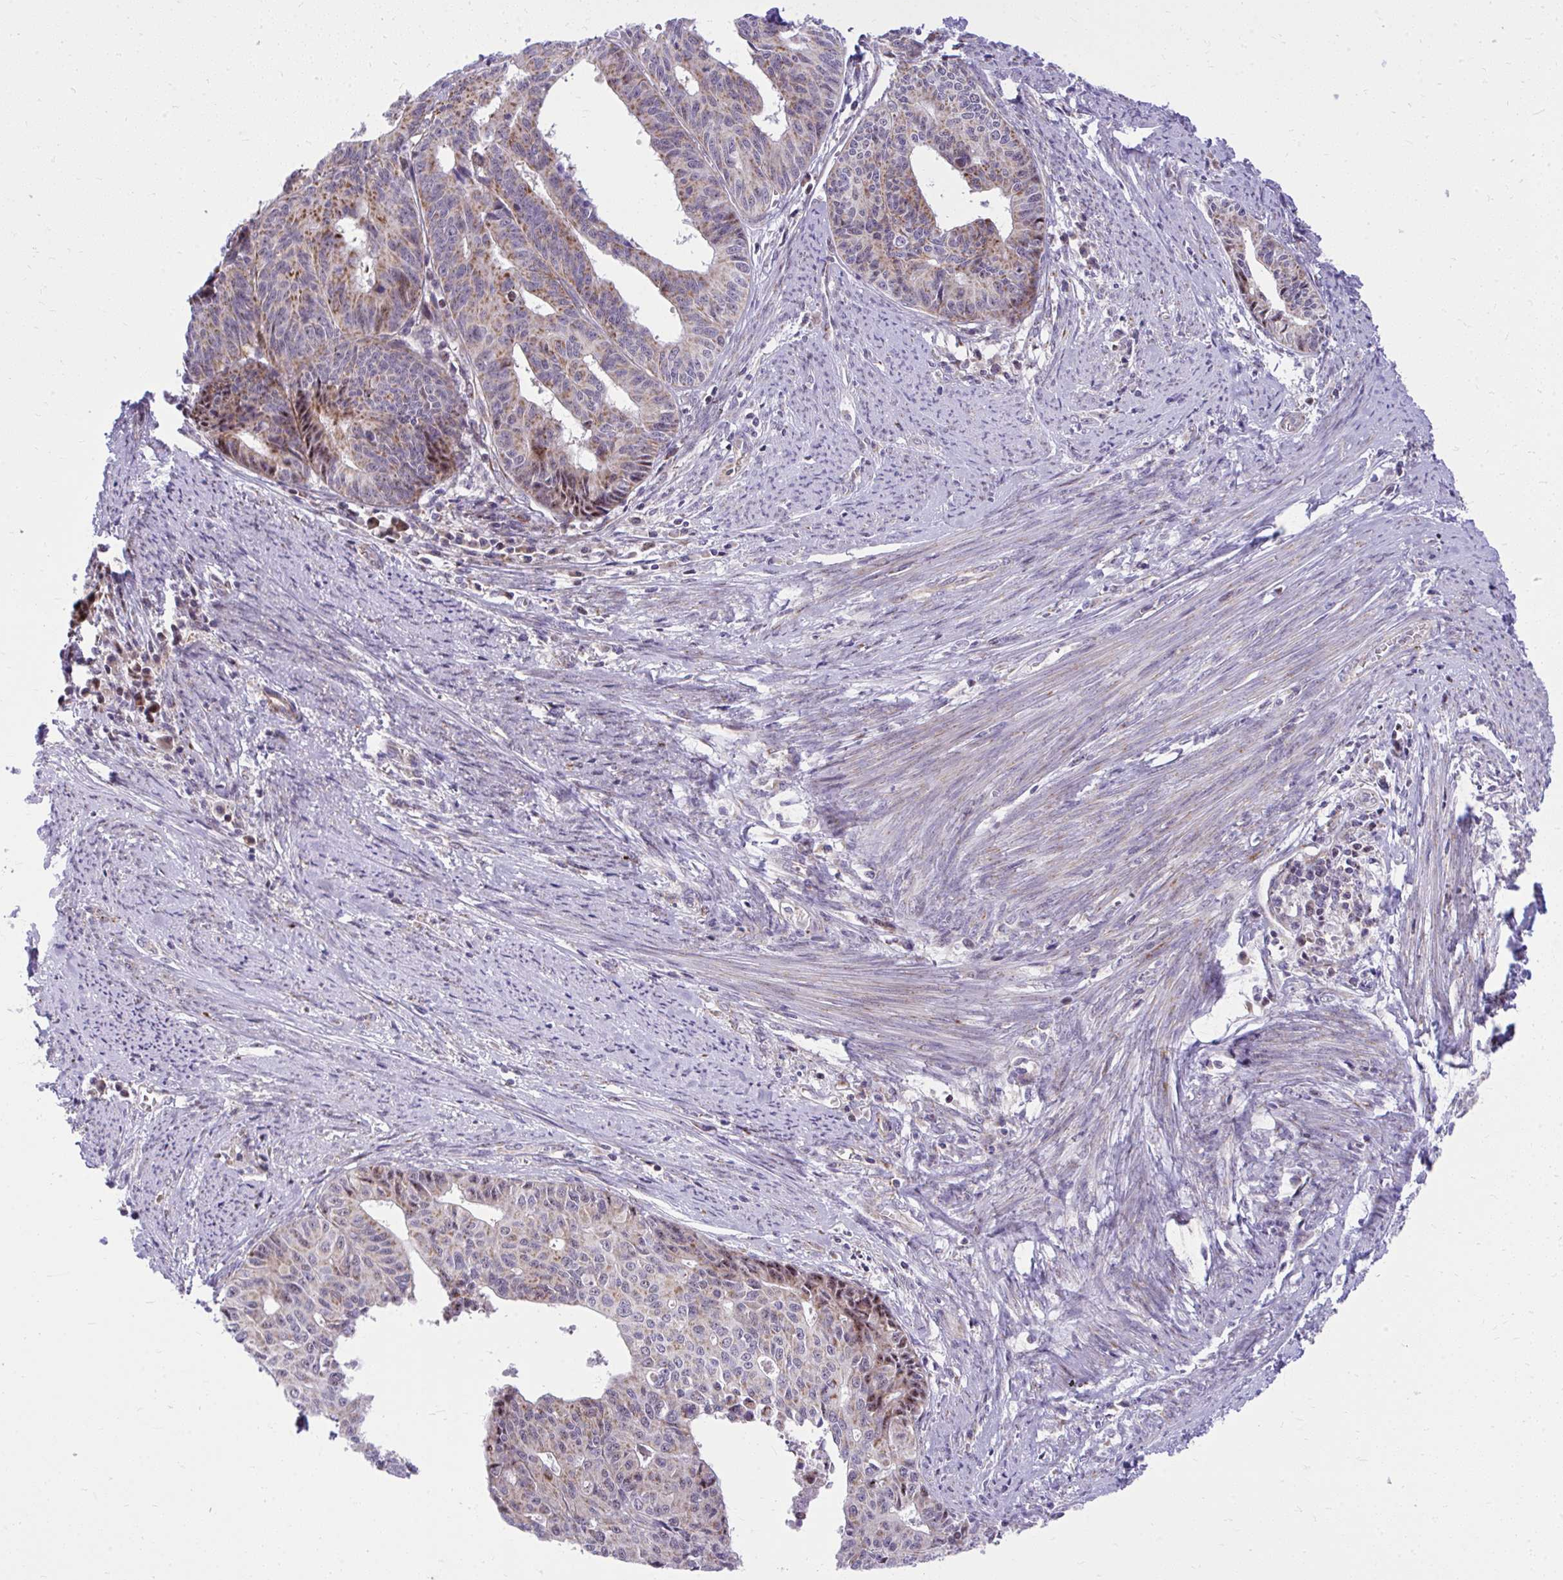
{"staining": {"intensity": "moderate", "quantity": ">75%", "location": "cytoplasmic/membranous"}, "tissue": "endometrial cancer", "cell_type": "Tumor cells", "image_type": "cancer", "snomed": [{"axis": "morphology", "description": "Adenocarcinoma, NOS"}, {"axis": "topography", "description": "Endometrium"}], "caption": "This image demonstrates endometrial cancer (adenocarcinoma) stained with immunohistochemistry to label a protein in brown. The cytoplasmic/membranous of tumor cells show moderate positivity for the protein. Nuclei are counter-stained blue.", "gene": "GPRIN3", "patient": {"sex": "female", "age": 65}}